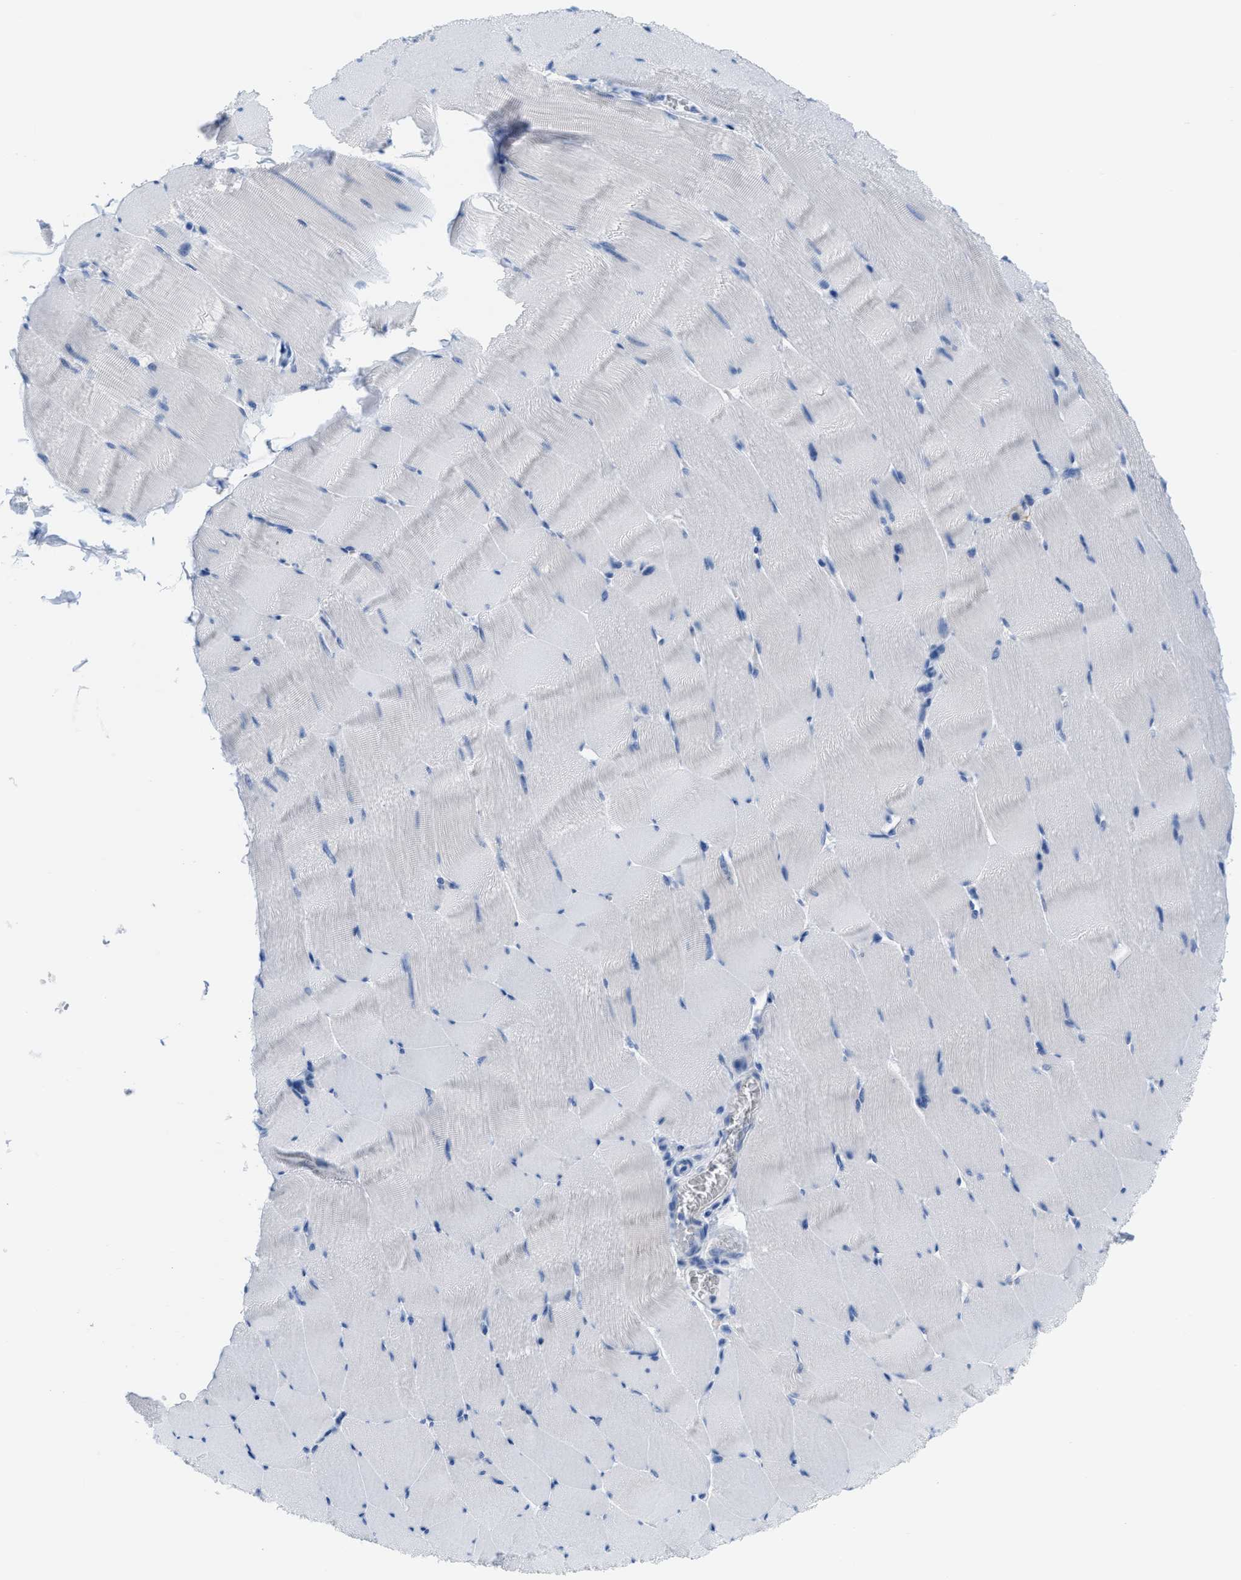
{"staining": {"intensity": "negative", "quantity": "none", "location": "none"}, "tissue": "skeletal muscle", "cell_type": "Myocytes", "image_type": "normal", "snomed": [{"axis": "morphology", "description": "Normal tissue, NOS"}, {"axis": "topography", "description": "Skeletal muscle"}], "caption": "The micrograph reveals no staining of myocytes in benign skeletal muscle.", "gene": "SLC3A2", "patient": {"sex": "male", "age": 62}}